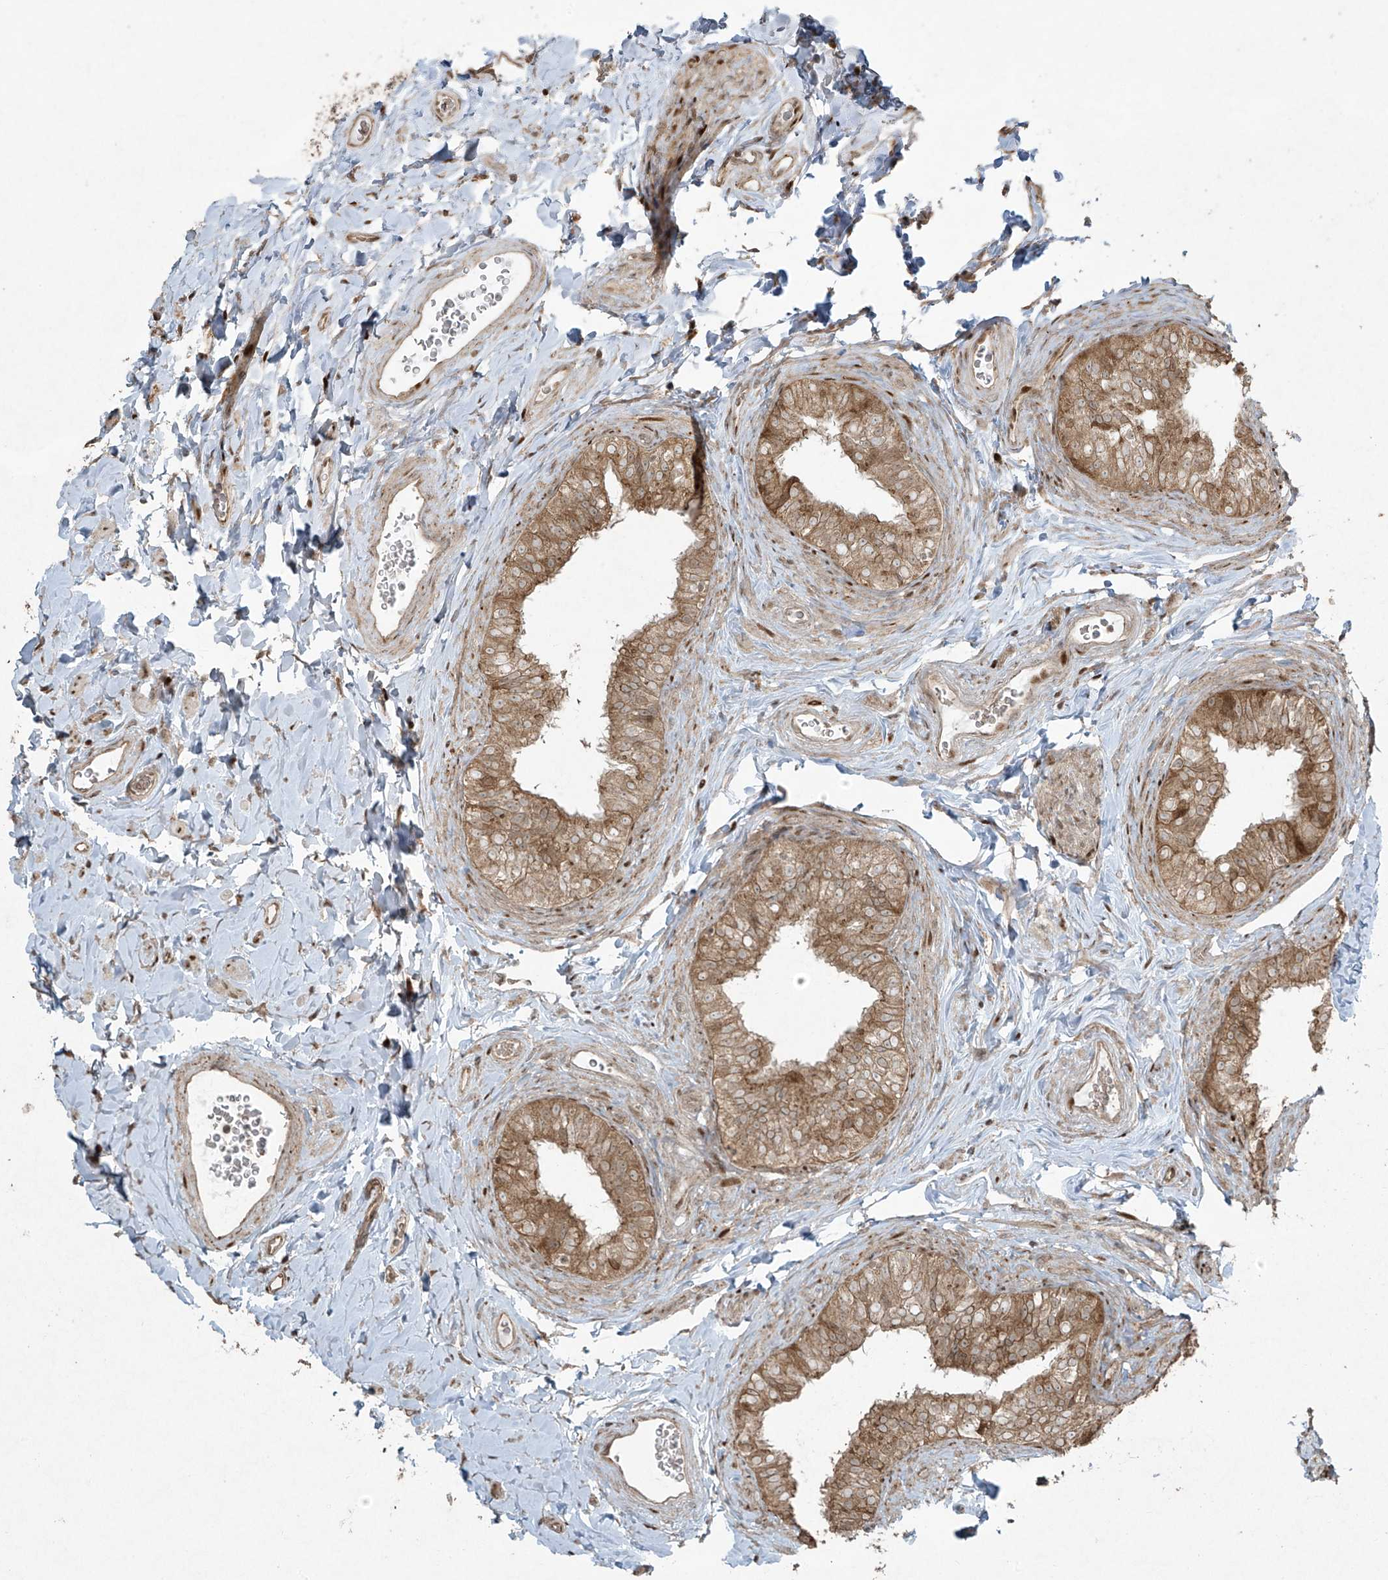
{"staining": {"intensity": "moderate", "quantity": ">75%", "location": "cytoplasmic/membranous"}, "tissue": "epididymis", "cell_type": "Glandular cells", "image_type": "normal", "snomed": [{"axis": "morphology", "description": "Normal tissue, NOS"}, {"axis": "topography", "description": "Epididymis"}], "caption": "The photomicrograph exhibits immunohistochemical staining of normal epididymis. There is moderate cytoplasmic/membranous expression is appreciated in approximately >75% of glandular cells.", "gene": "TTC22", "patient": {"sex": "male", "age": 49}}